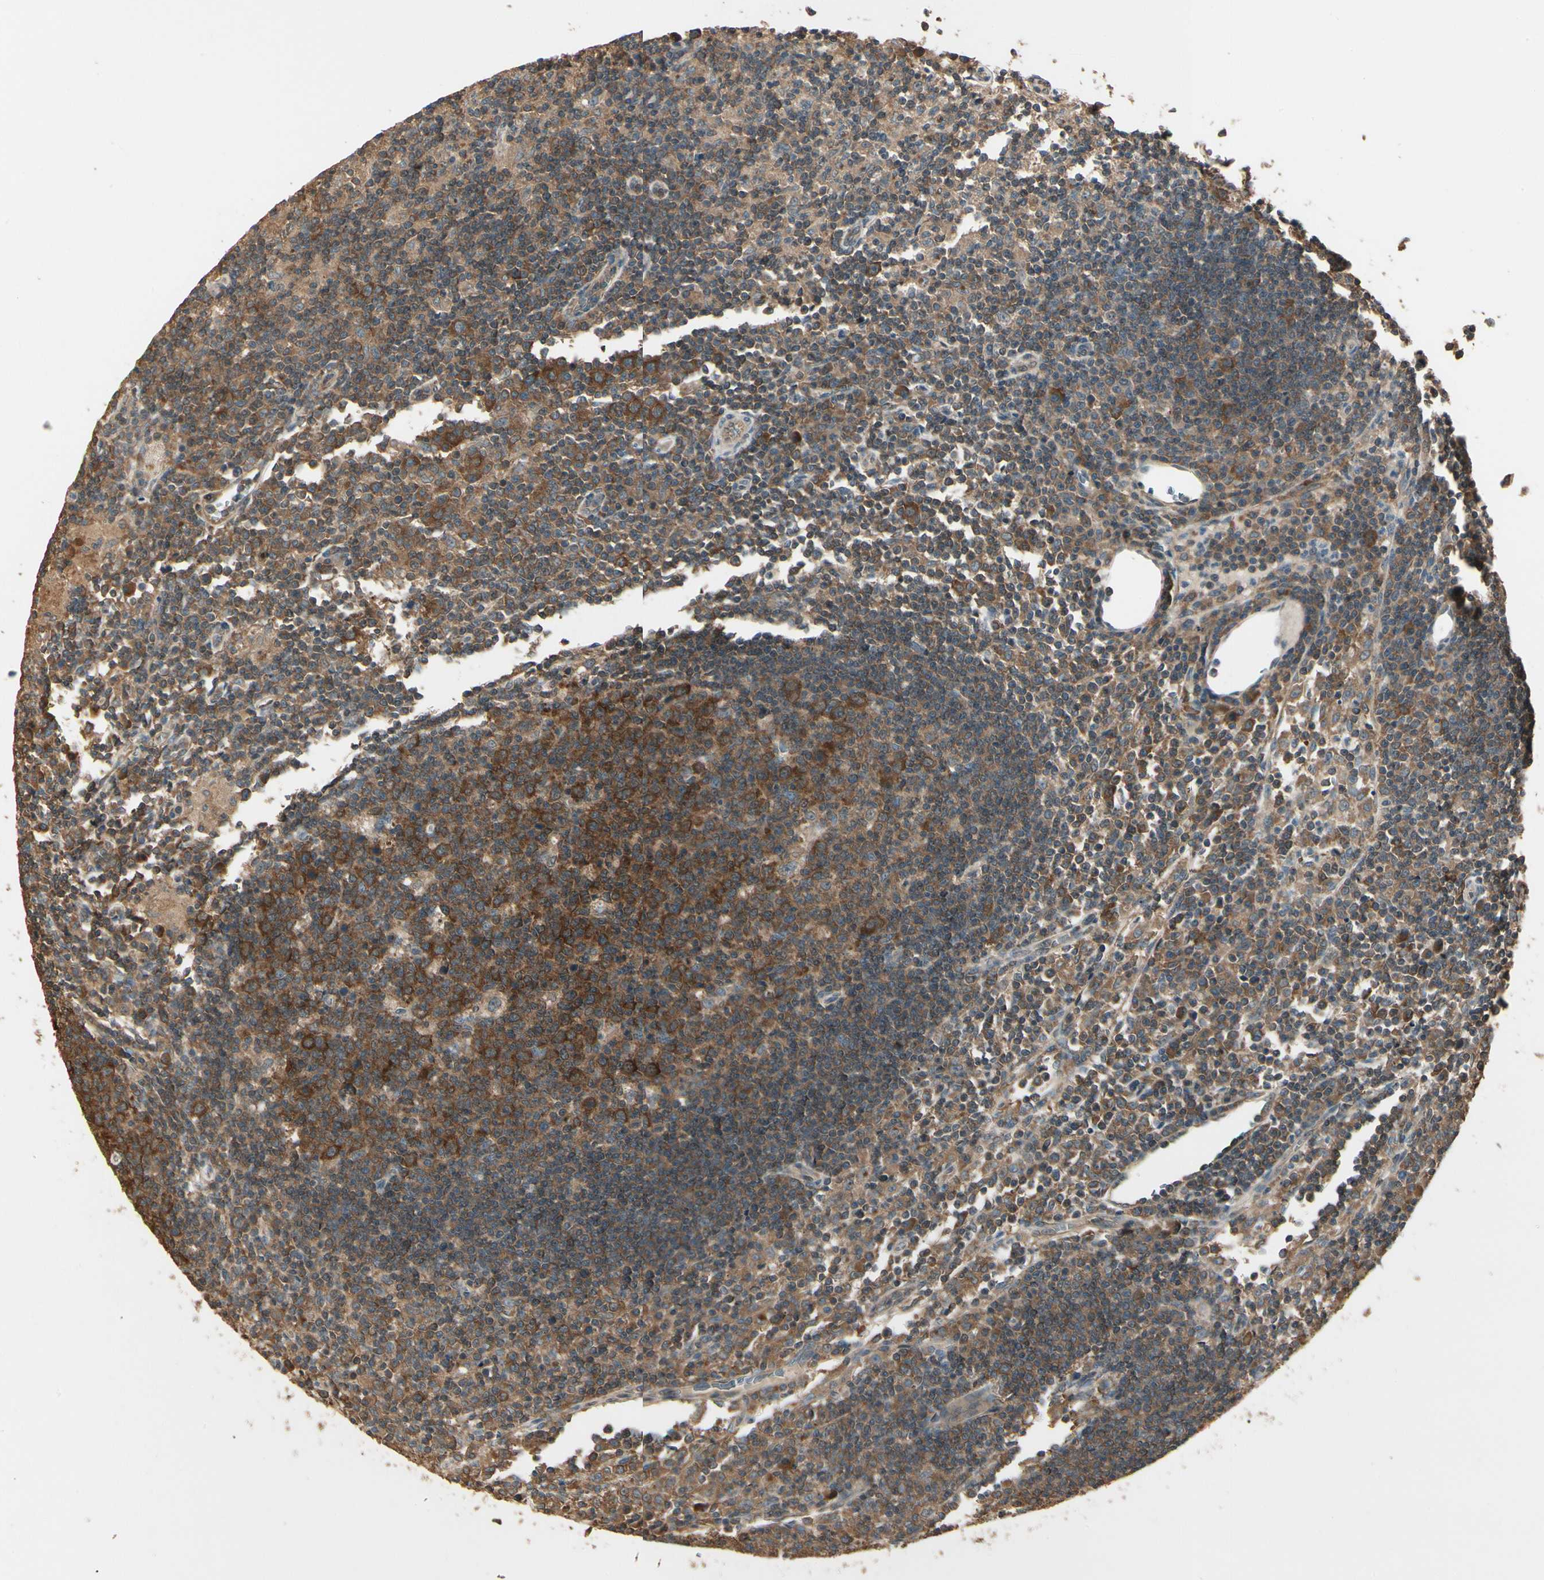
{"staining": {"intensity": "strong", "quantity": ">75%", "location": "cytoplasmic/membranous"}, "tissue": "lymph node", "cell_type": "Germinal center cells", "image_type": "normal", "snomed": [{"axis": "morphology", "description": "Normal tissue, NOS"}, {"axis": "morphology", "description": "Inflammation, NOS"}, {"axis": "topography", "description": "Lymph node"}], "caption": "Lymph node stained with IHC displays strong cytoplasmic/membranous staining in about >75% of germinal center cells.", "gene": "CCT7", "patient": {"sex": "male", "age": 55}}